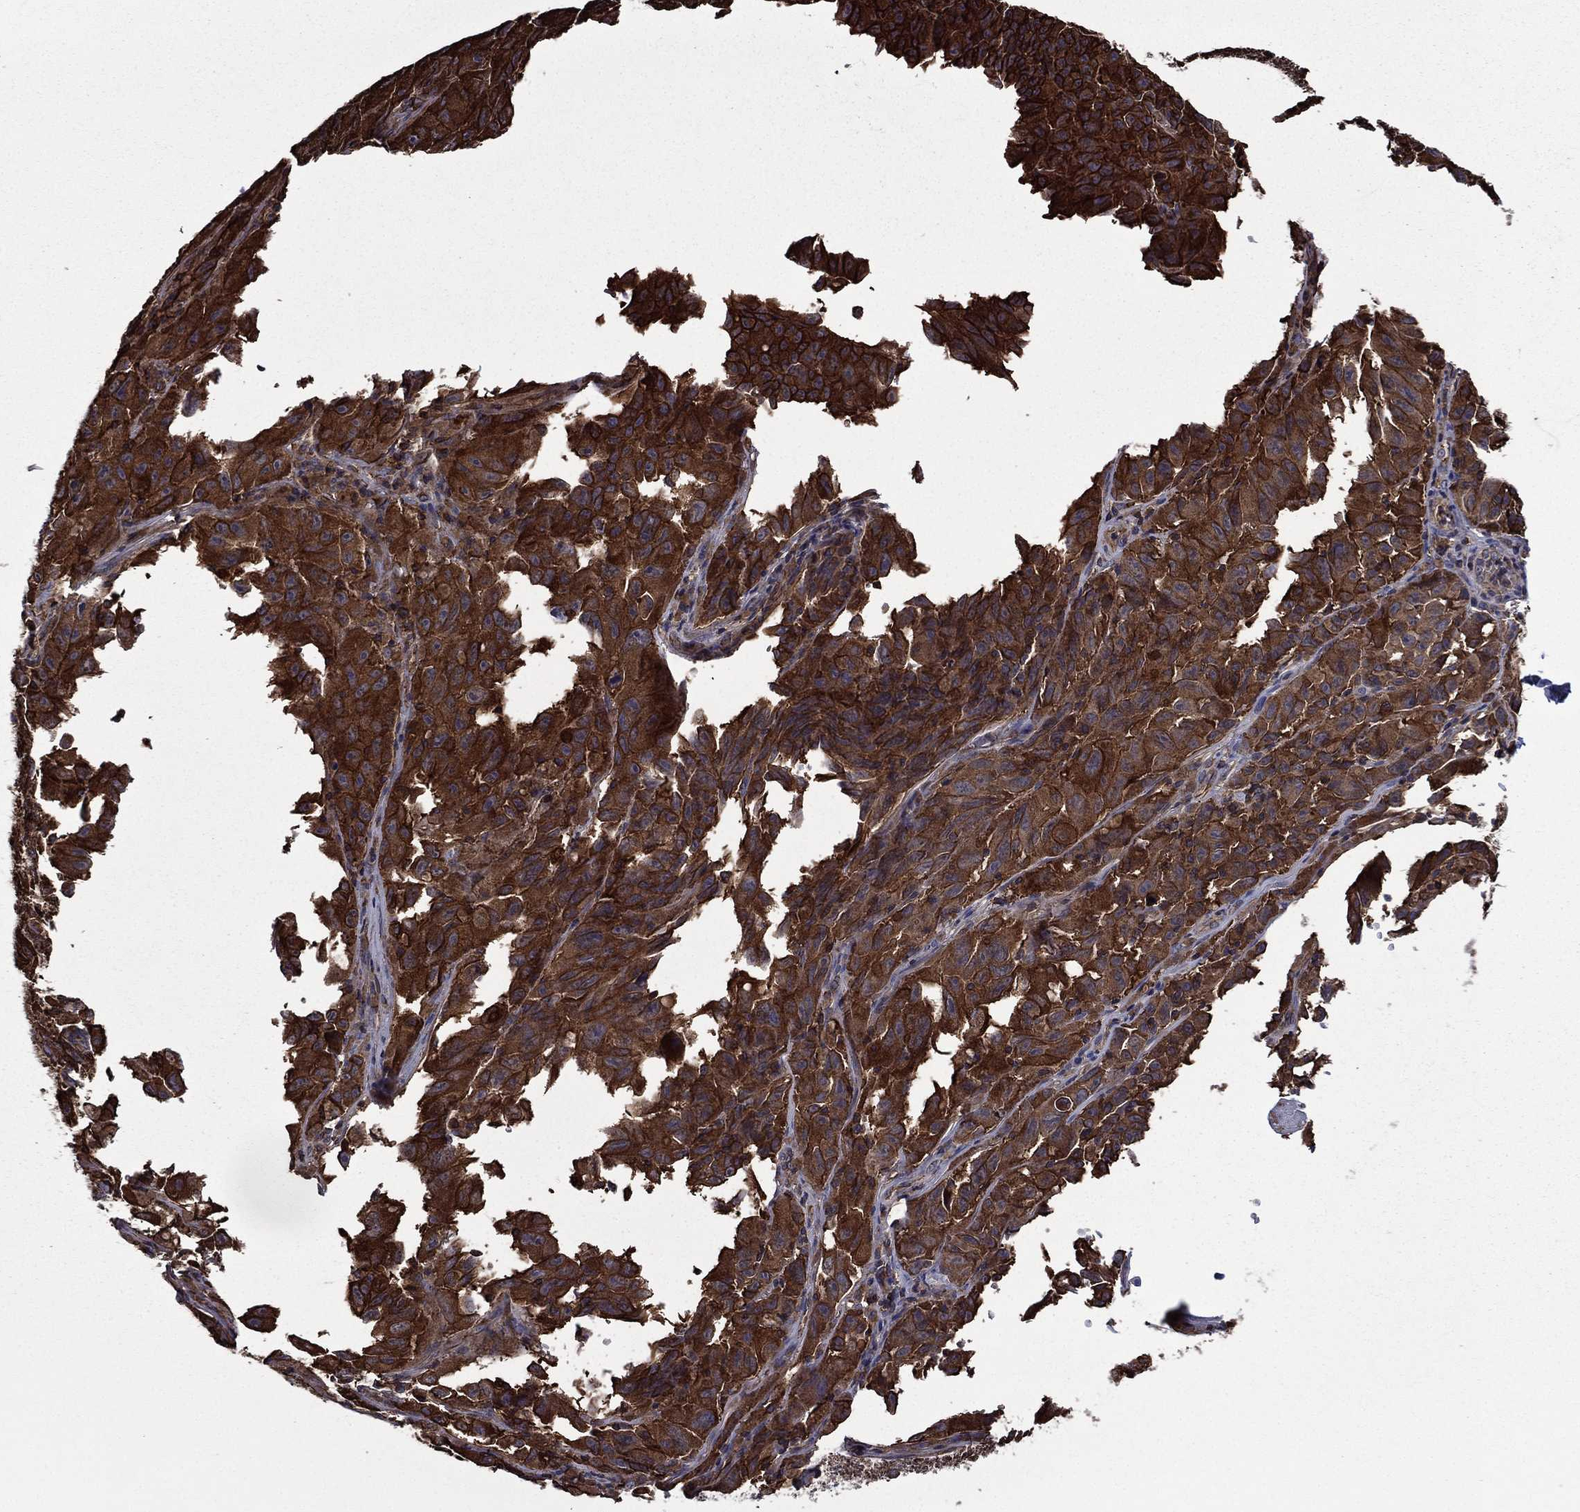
{"staining": {"intensity": "strong", "quantity": ">75%", "location": "cytoplasmic/membranous"}, "tissue": "melanoma", "cell_type": "Tumor cells", "image_type": "cancer", "snomed": [{"axis": "morphology", "description": "Malignant melanoma, NOS"}, {"axis": "topography", "description": "Vulva, labia, clitoris and Bartholin´s gland, NO"}], "caption": "Immunohistochemistry image of neoplastic tissue: human melanoma stained using immunohistochemistry exhibits high levels of strong protein expression localized specifically in the cytoplasmic/membranous of tumor cells, appearing as a cytoplasmic/membranous brown color.", "gene": "PLPP3", "patient": {"sex": "female", "age": 75}}